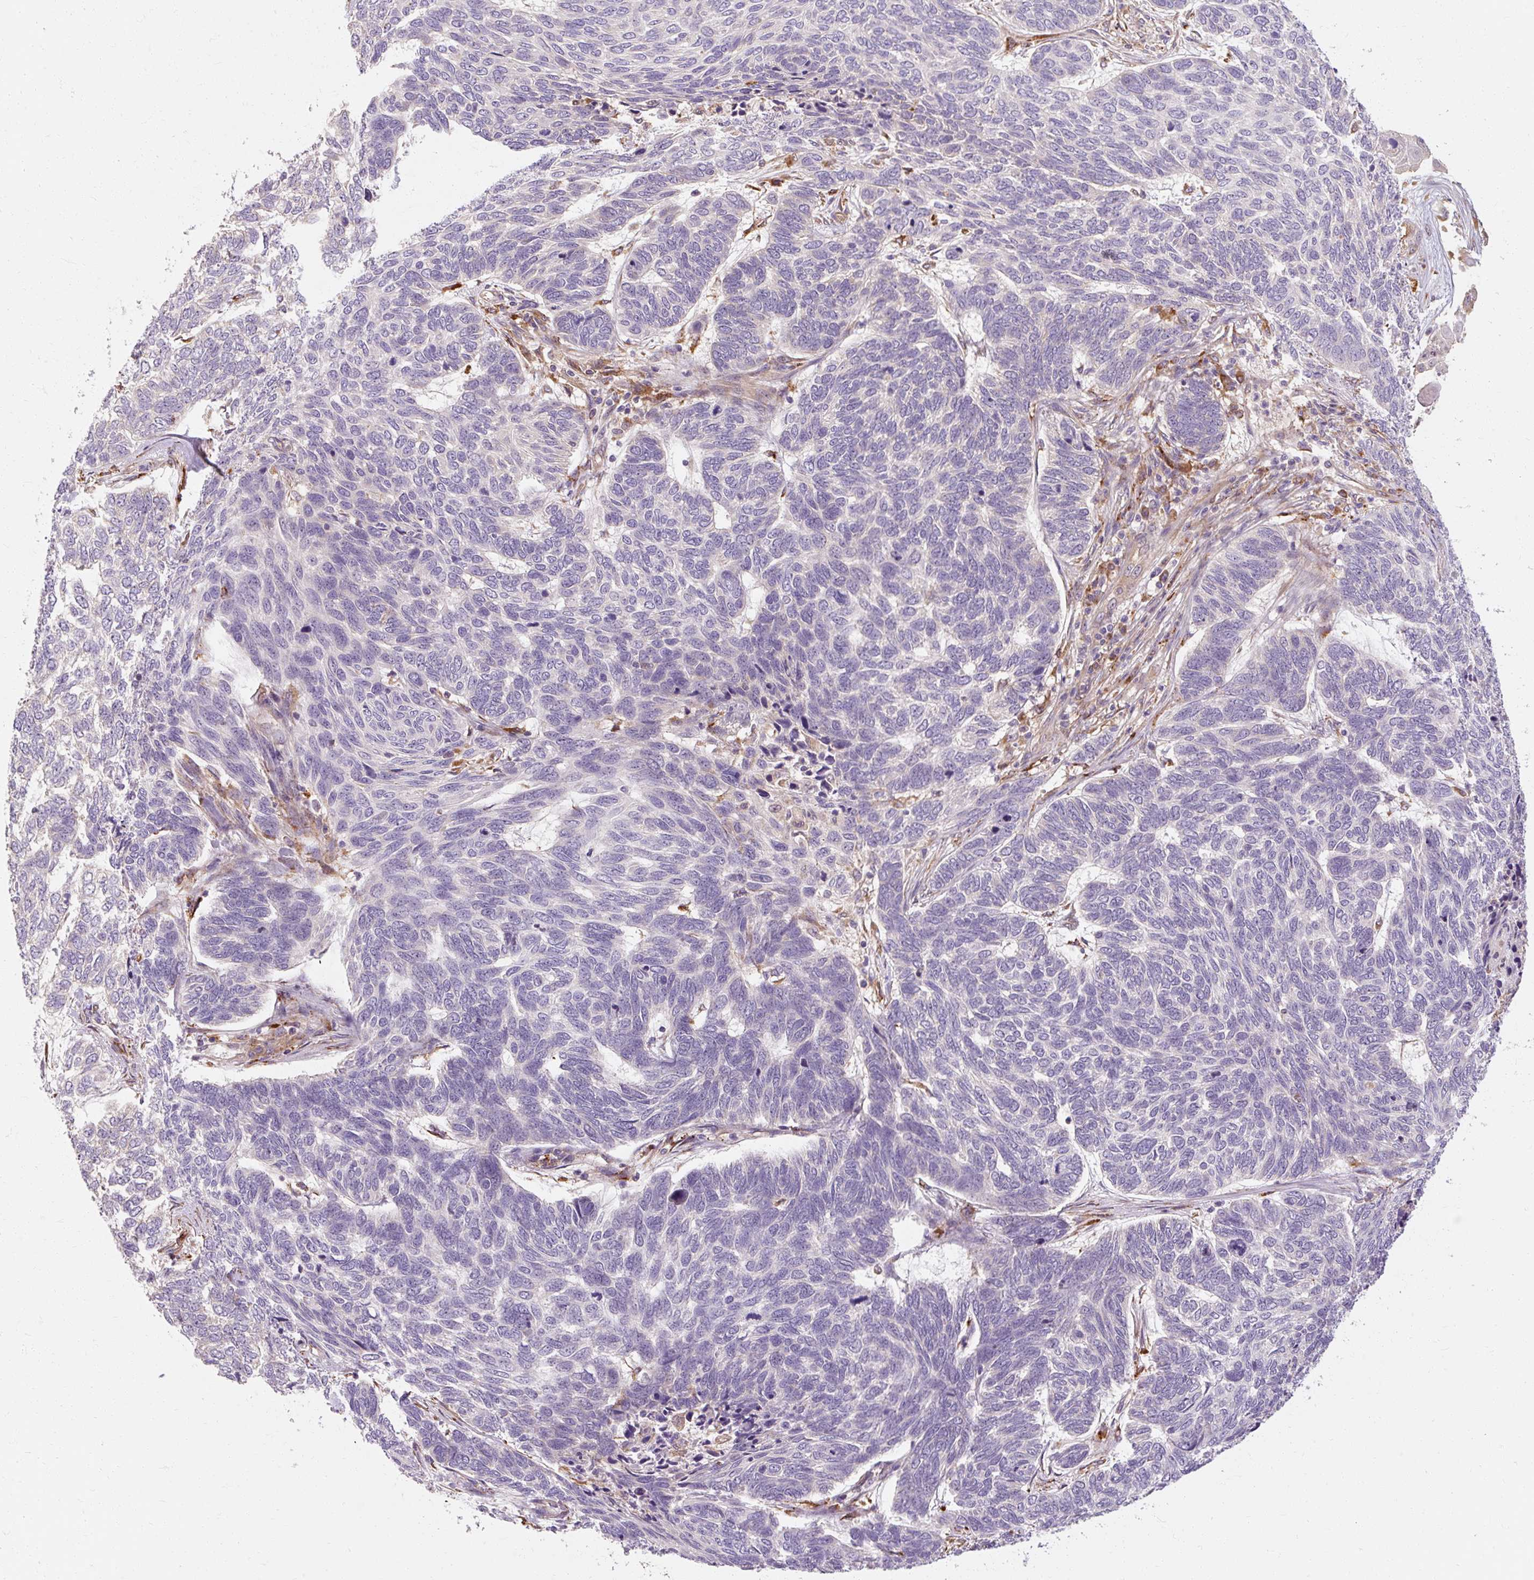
{"staining": {"intensity": "negative", "quantity": "none", "location": "none"}, "tissue": "skin cancer", "cell_type": "Tumor cells", "image_type": "cancer", "snomed": [{"axis": "morphology", "description": "Basal cell carcinoma"}, {"axis": "topography", "description": "Skin"}], "caption": "Skin cancer was stained to show a protein in brown. There is no significant positivity in tumor cells.", "gene": "TBC1D4", "patient": {"sex": "female", "age": 65}}